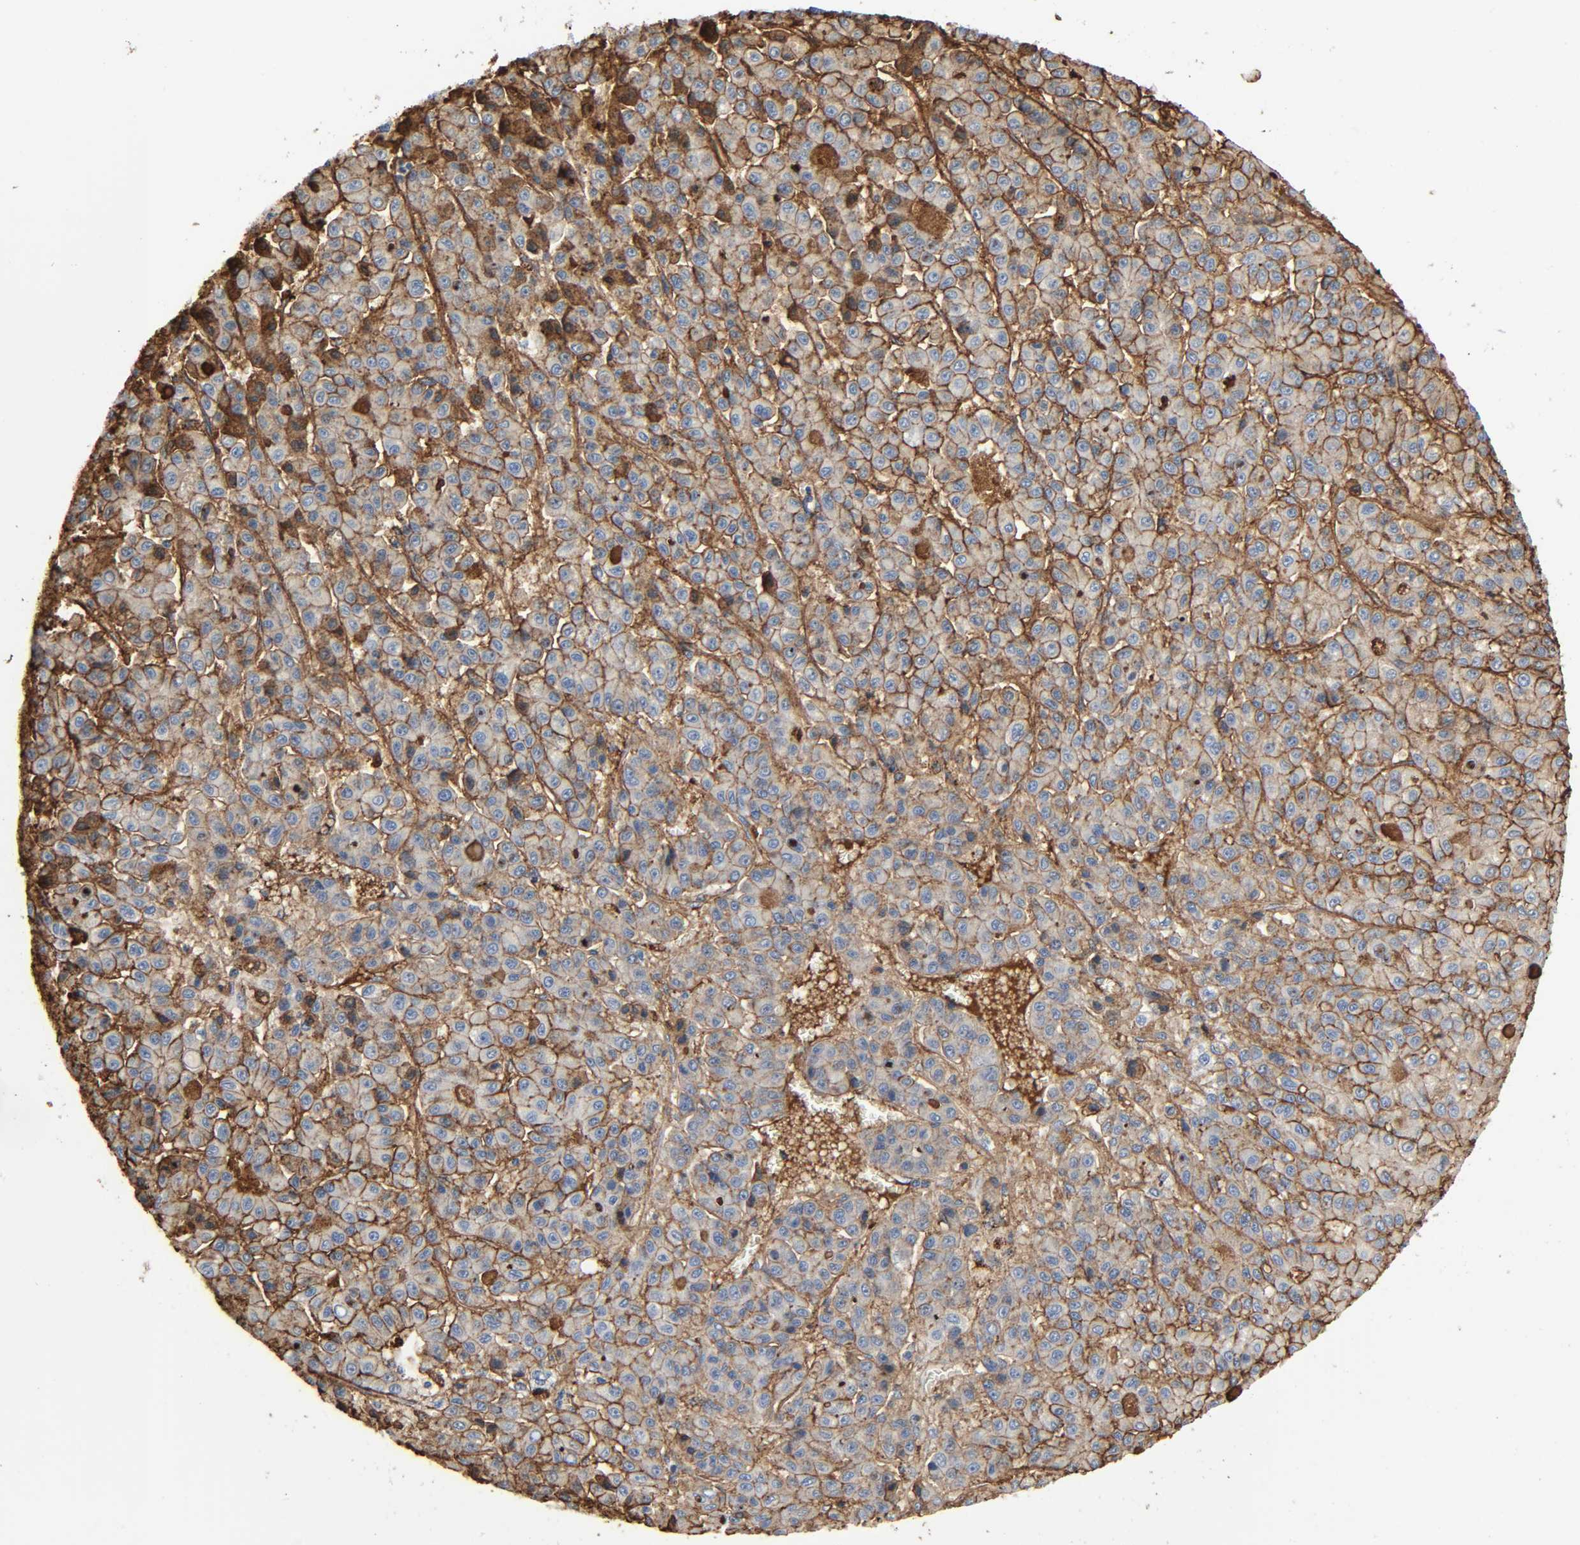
{"staining": {"intensity": "moderate", "quantity": ">75%", "location": "cytoplasmic/membranous"}, "tissue": "liver cancer", "cell_type": "Tumor cells", "image_type": "cancer", "snomed": [{"axis": "morphology", "description": "Carcinoma, Hepatocellular, NOS"}, {"axis": "topography", "description": "Liver"}], "caption": "The photomicrograph reveals a brown stain indicating the presence of a protein in the cytoplasmic/membranous of tumor cells in liver cancer (hepatocellular carcinoma).", "gene": "C3", "patient": {"sex": "male", "age": 70}}